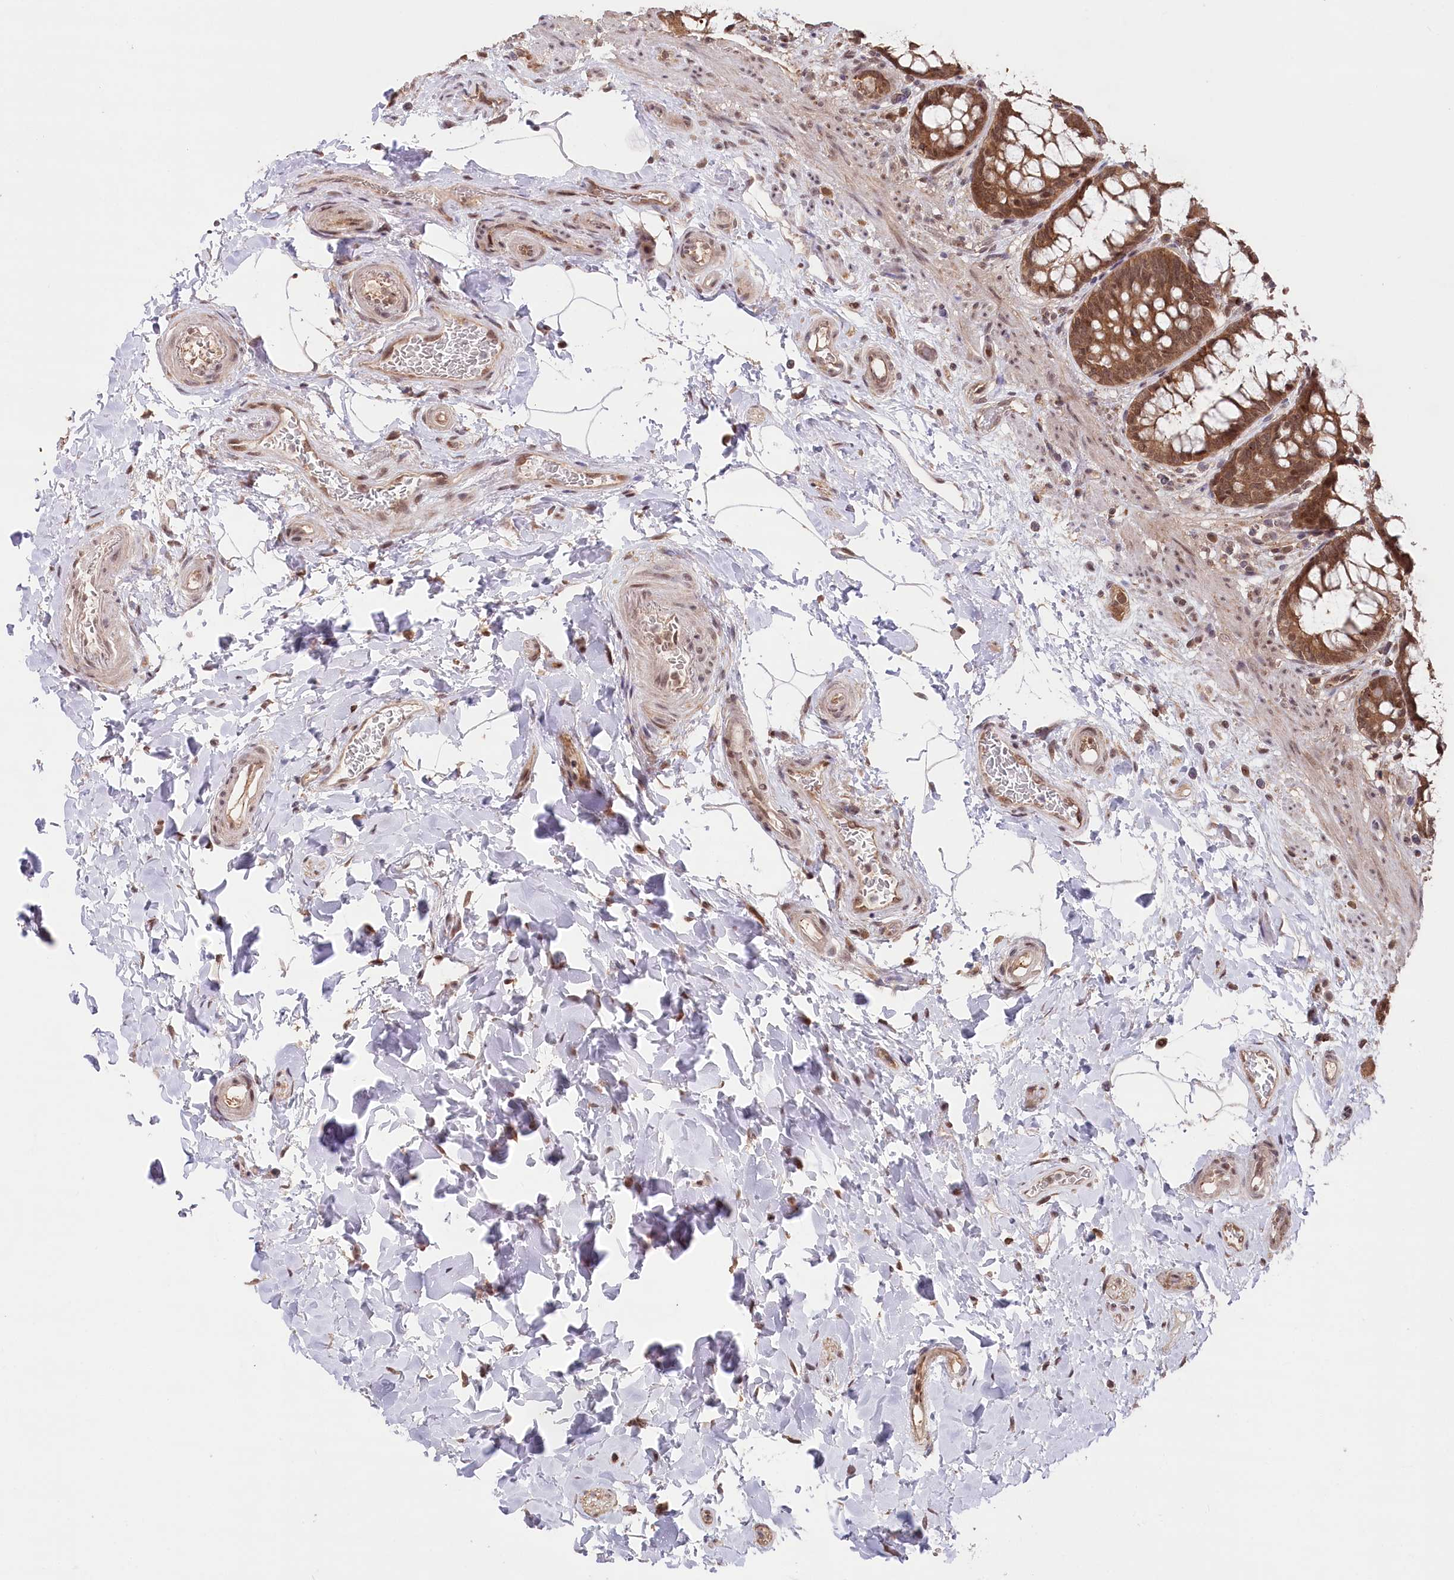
{"staining": {"intensity": "moderate", "quantity": ">75%", "location": "cytoplasmic/membranous,nuclear"}, "tissue": "rectum", "cell_type": "Glandular cells", "image_type": "normal", "snomed": [{"axis": "morphology", "description": "Normal tissue, NOS"}, {"axis": "topography", "description": "Rectum"}], "caption": "Immunohistochemical staining of benign human rectum shows >75% levels of moderate cytoplasmic/membranous,nuclear protein staining in about >75% of glandular cells. (DAB (3,3'-diaminobenzidine) IHC with brightfield microscopy, high magnification).", "gene": "CCSER2", "patient": {"sex": "male", "age": 64}}